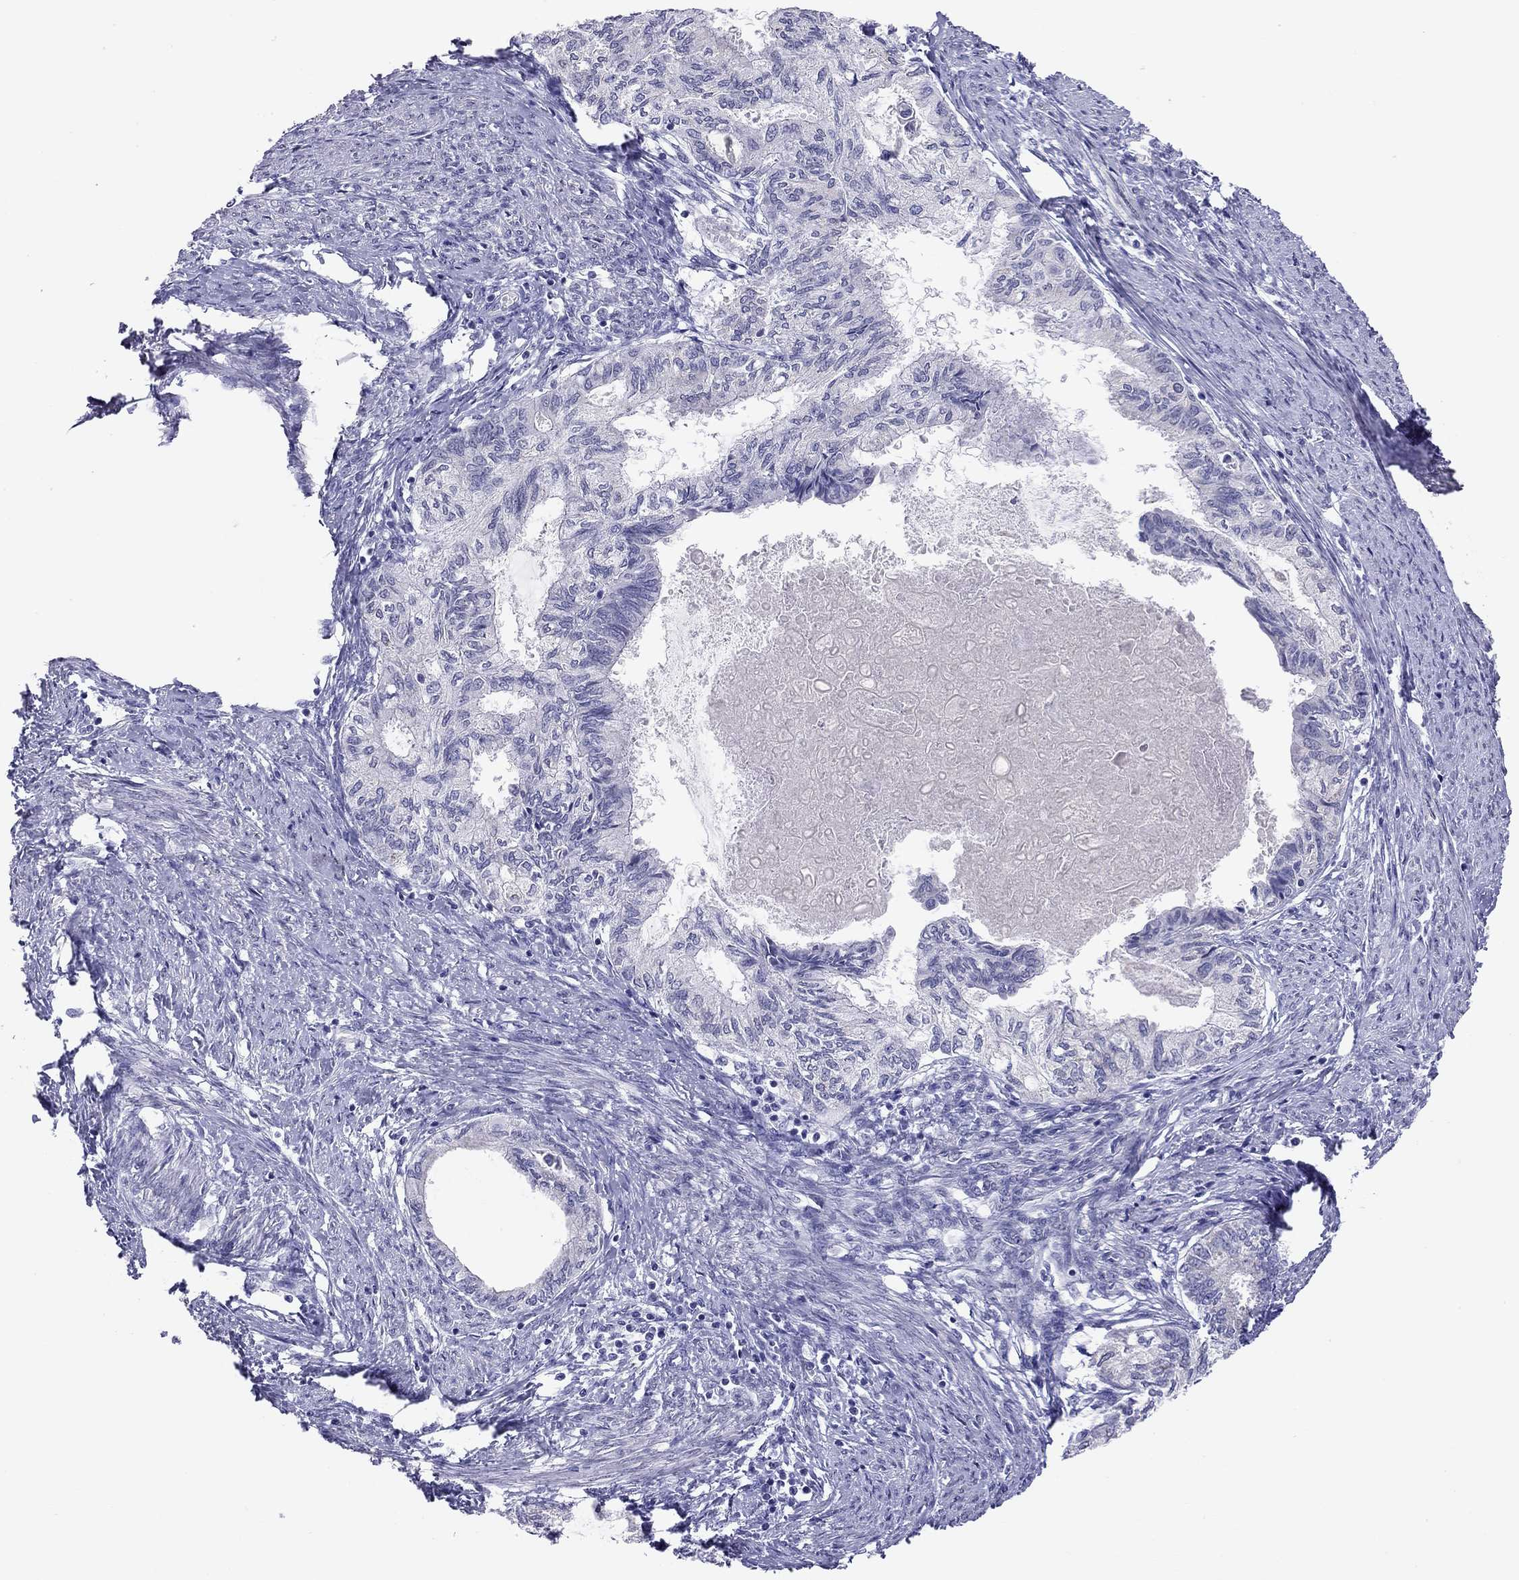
{"staining": {"intensity": "negative", "quantity": "none", "location": "none"}, "tissue": "endometrial cancer", "cell_type": "Tumor cells", "image_type": "cancer", "snomed": [{"axis": "morphology", "description": "Adenocarcinoma, NOS"}, {"axis": "topography", "description": "Endometrium"}], "caption": "Tumor cells show no significant expression in endometrial adenocarcinoma.", "gene": "ARMC12", "patient": {"sex": "female", "age": 86}}